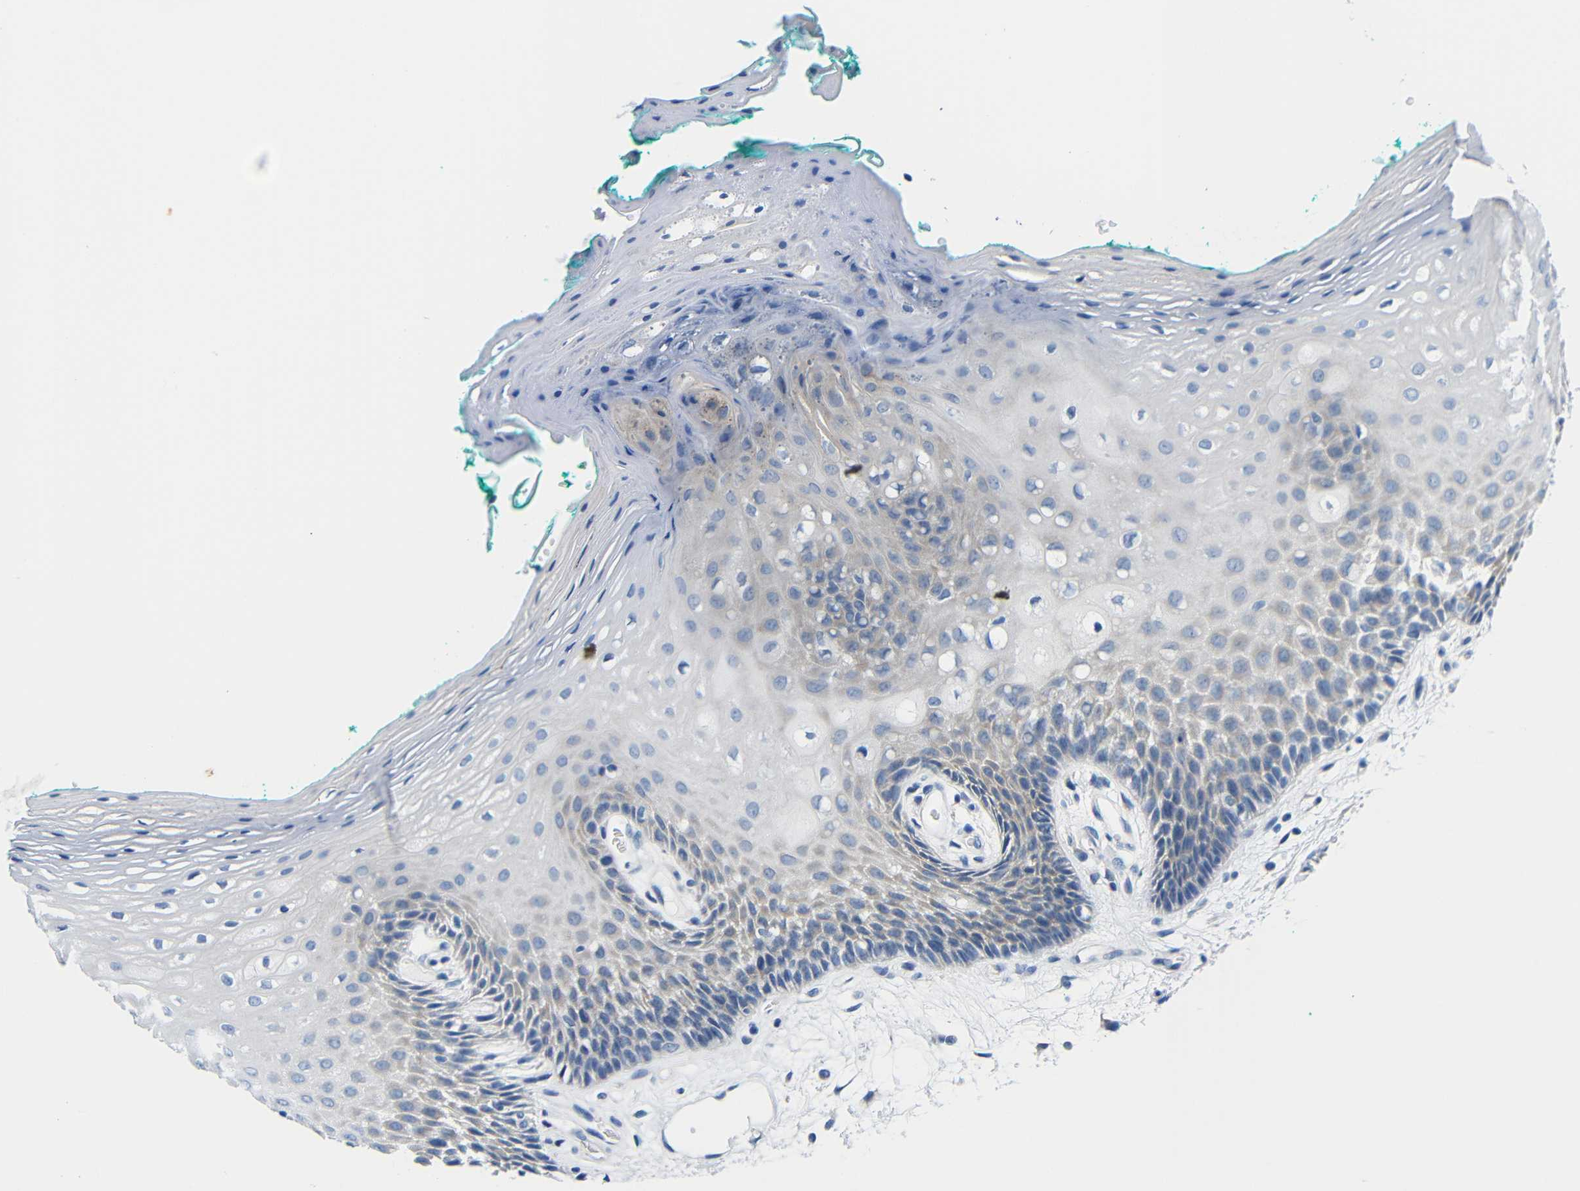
{"staining": {"intensity": "negative", "quantity": "none", "location": "none"}, "tissue": "oral mucosa", "cell_type": "Squamous epithelial cells", "image_type": "normal", "snomed": [{"axis": "morphology", "description": "Normal tissue, NOS"}, {"axis": "topography", "description": "Skeletal muscle"}, {"axis": "topography", "description": "Oral tissue"}, {"axis": "topography", "description": "Peripheral nerve tissue"}], "caption": "DAB immunohistochemical staining of benign oral mucosa demonstrates no significant expression in squamous epithelial cells.", "gene": "NEGR1", "patient": {"sex": "female", "age": 84}}